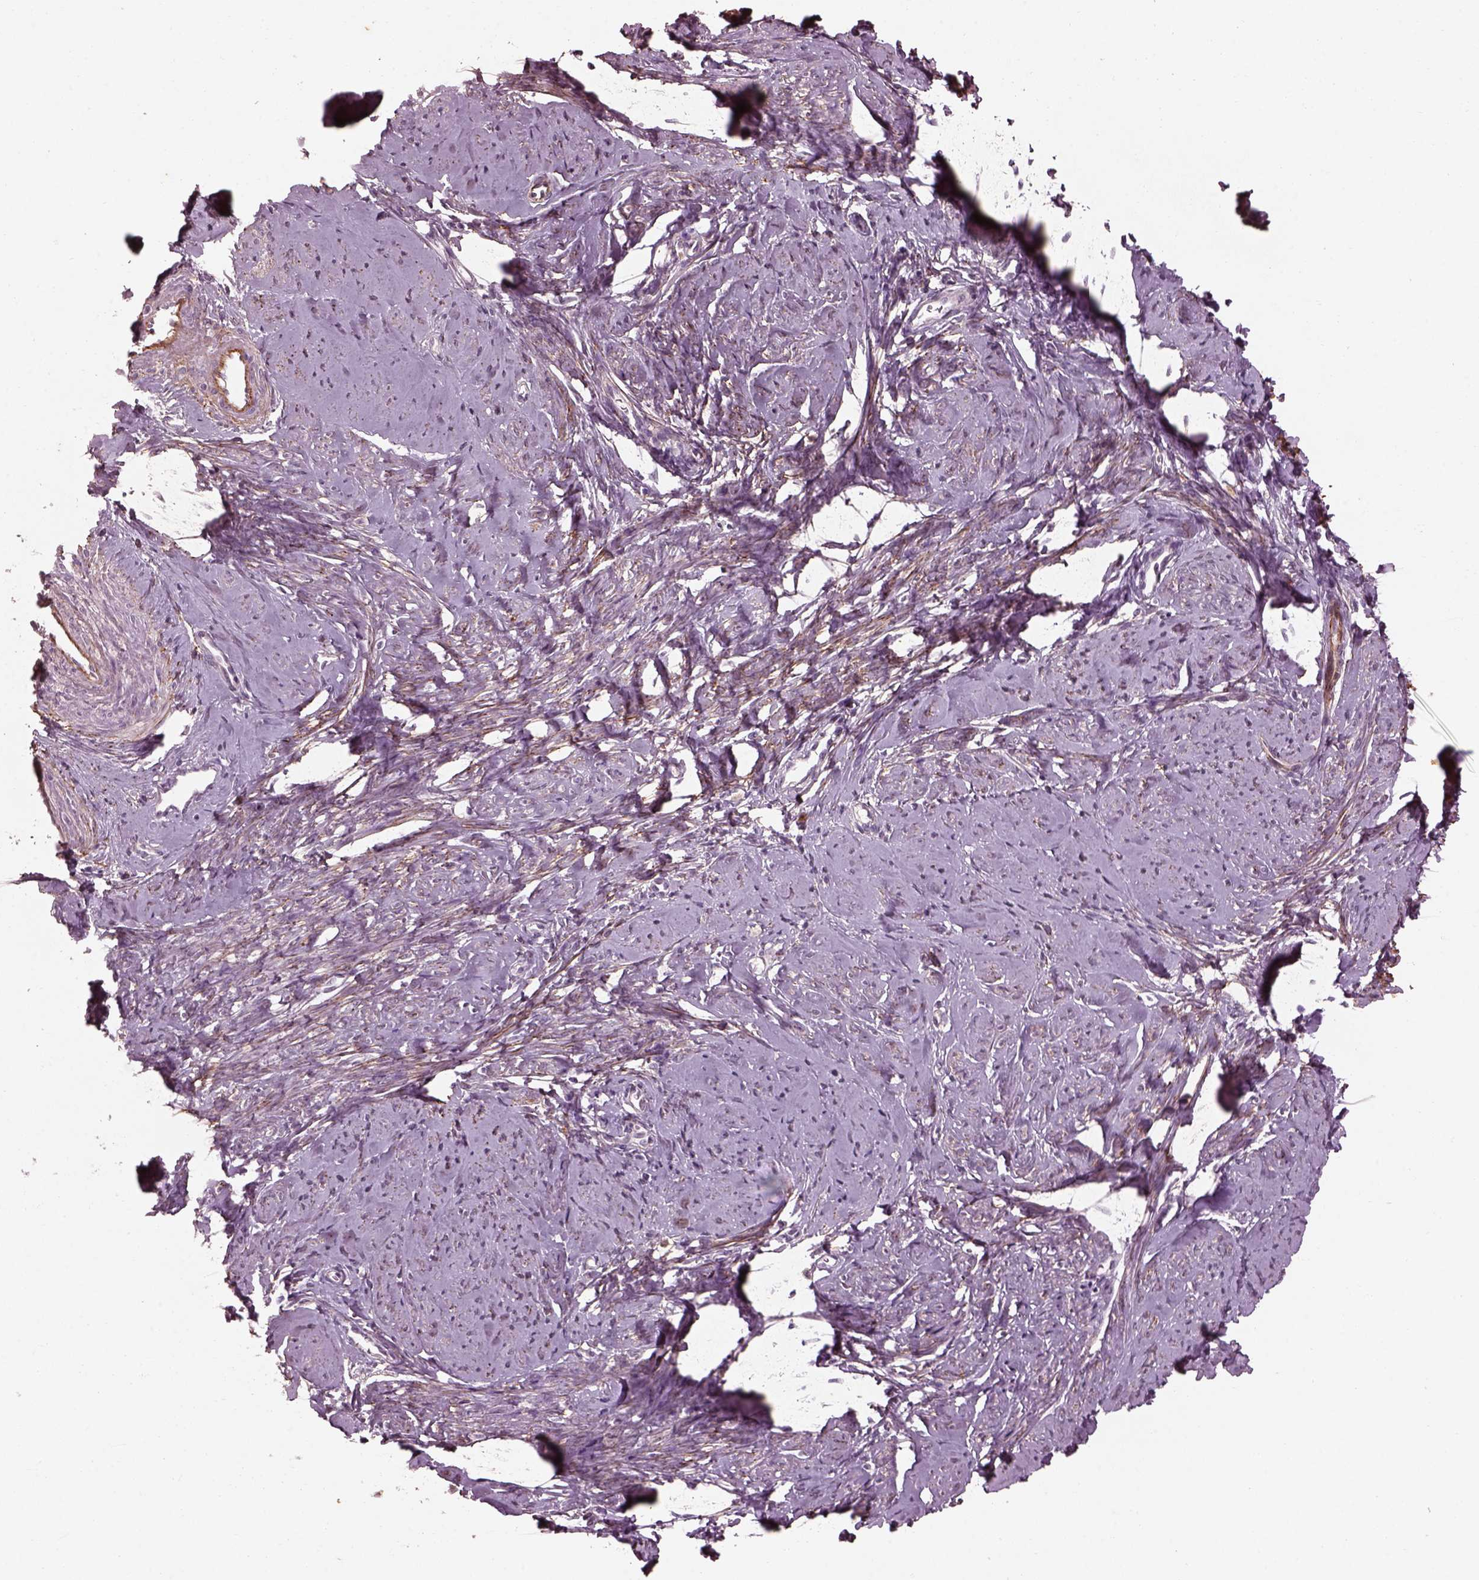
{"staining": {"intensity": "negative", "quantity": "none", "location": "none"}, "tissue": "smooth muscle", "cell_type": "Smooth muscle cells", "image_type": "normal", "snomed": [{"axis": "morphology", "description": "Normal tissue, NOS"}, {"axis": "topography", "description": "Smooth muscle"}], "caption": "Image shows no significant protein expression in smooth muscle cells of normal smooth muscle.", "gene": "EFEMP1", "patient": {"sex": "female", "age": 48}}